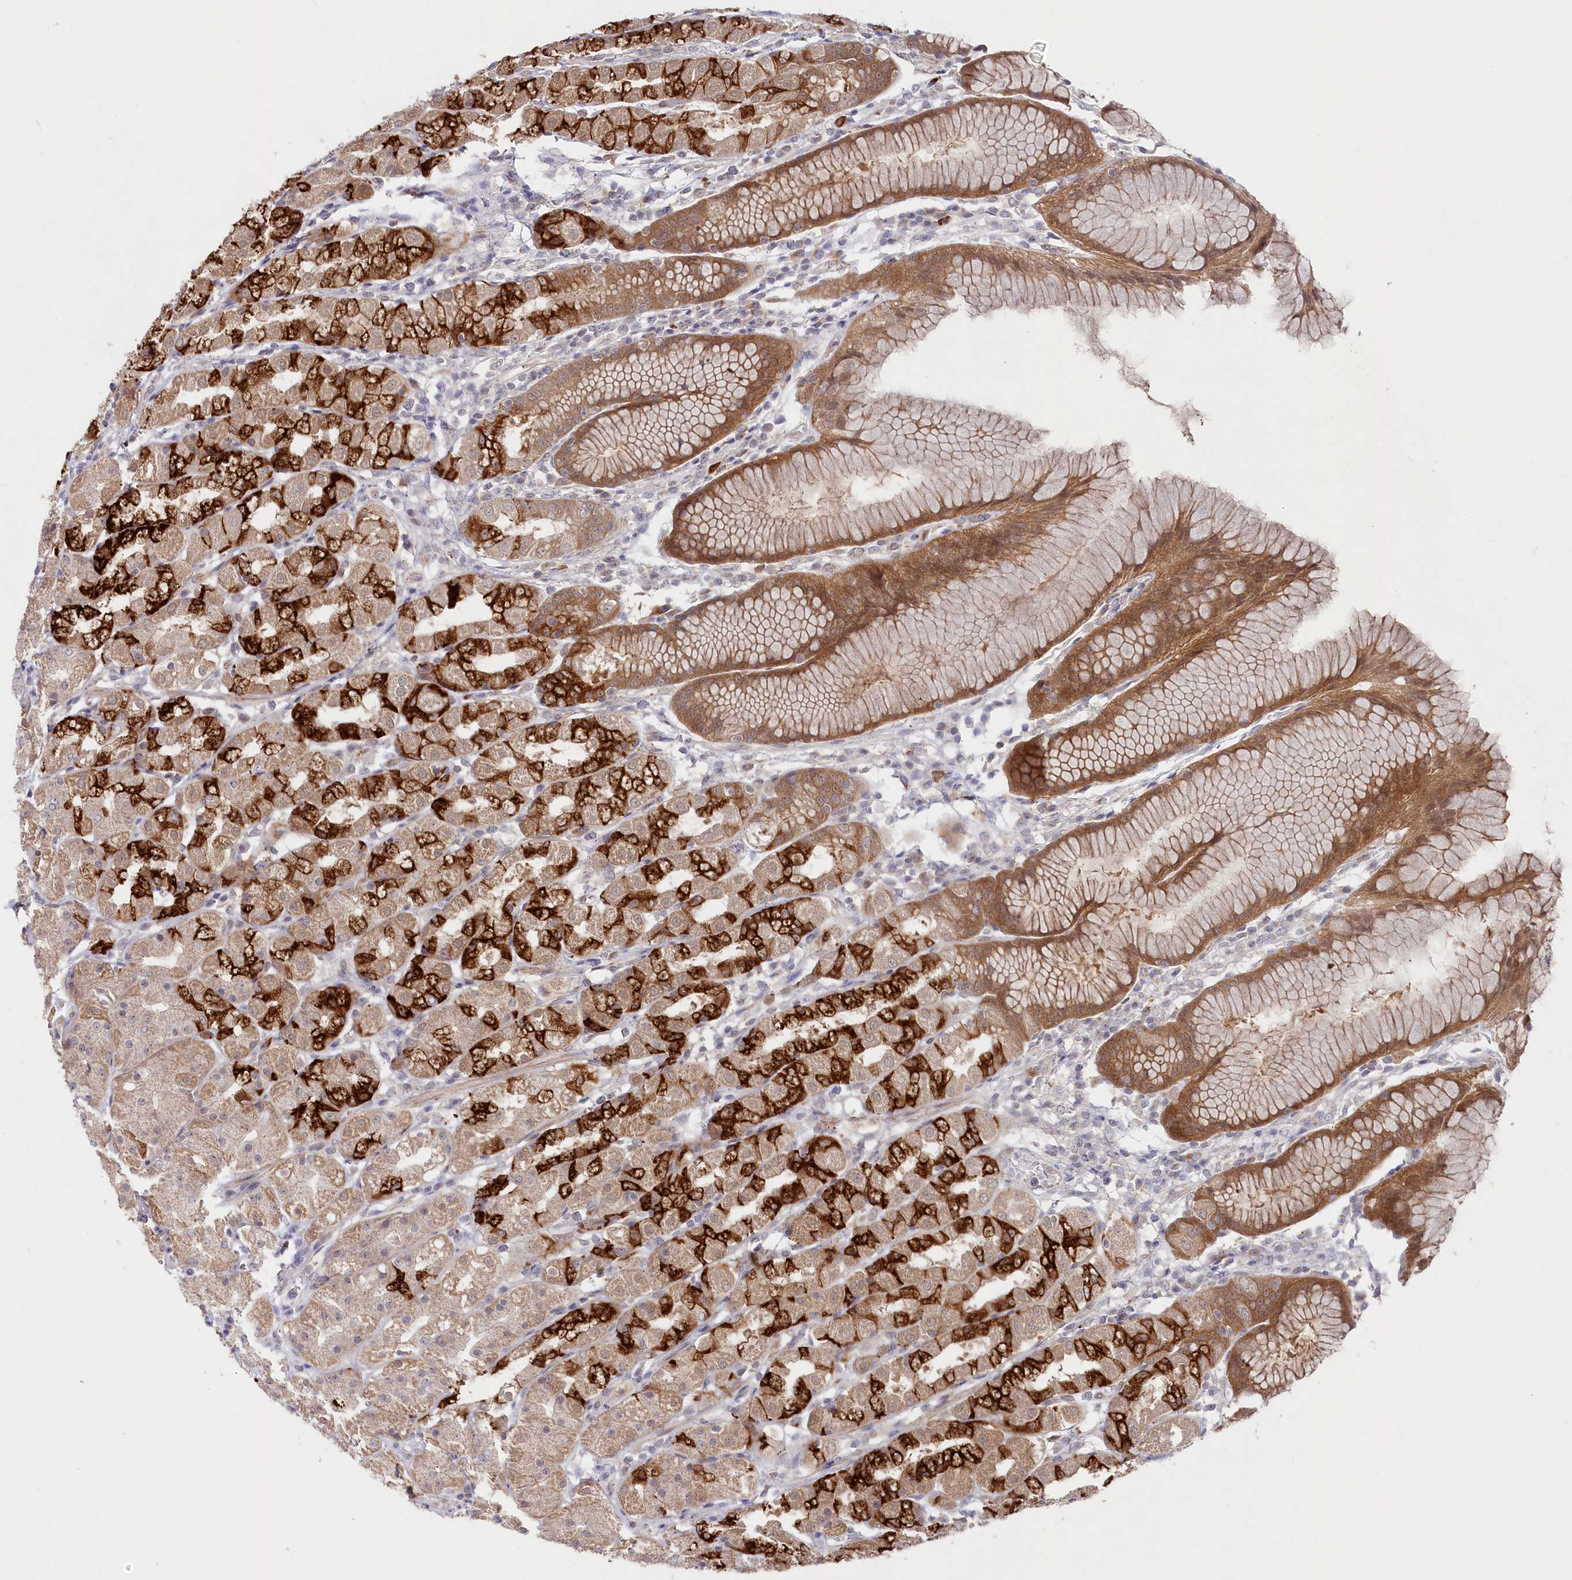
{"staining": {"intensity": "strong", "quantity": "25%-75%", "location": "cytoplasmic/membranous"}, "tissue": "stomach", "cell_type": "Glandular cells", "image_type": "normal", "snomed": [{"axis": "morphology", "description": "Normal tissue, NOS"}, {"axis": "topography", "description": "Stomach, lower"}], "caption": "A high amount of strong cytoplasmic/membranous positivity is present in approximately 25%-75% of glandular cells in normal stomach.", "gene": "AAMDC", "patient": {"sex": "female", "age": 56}}